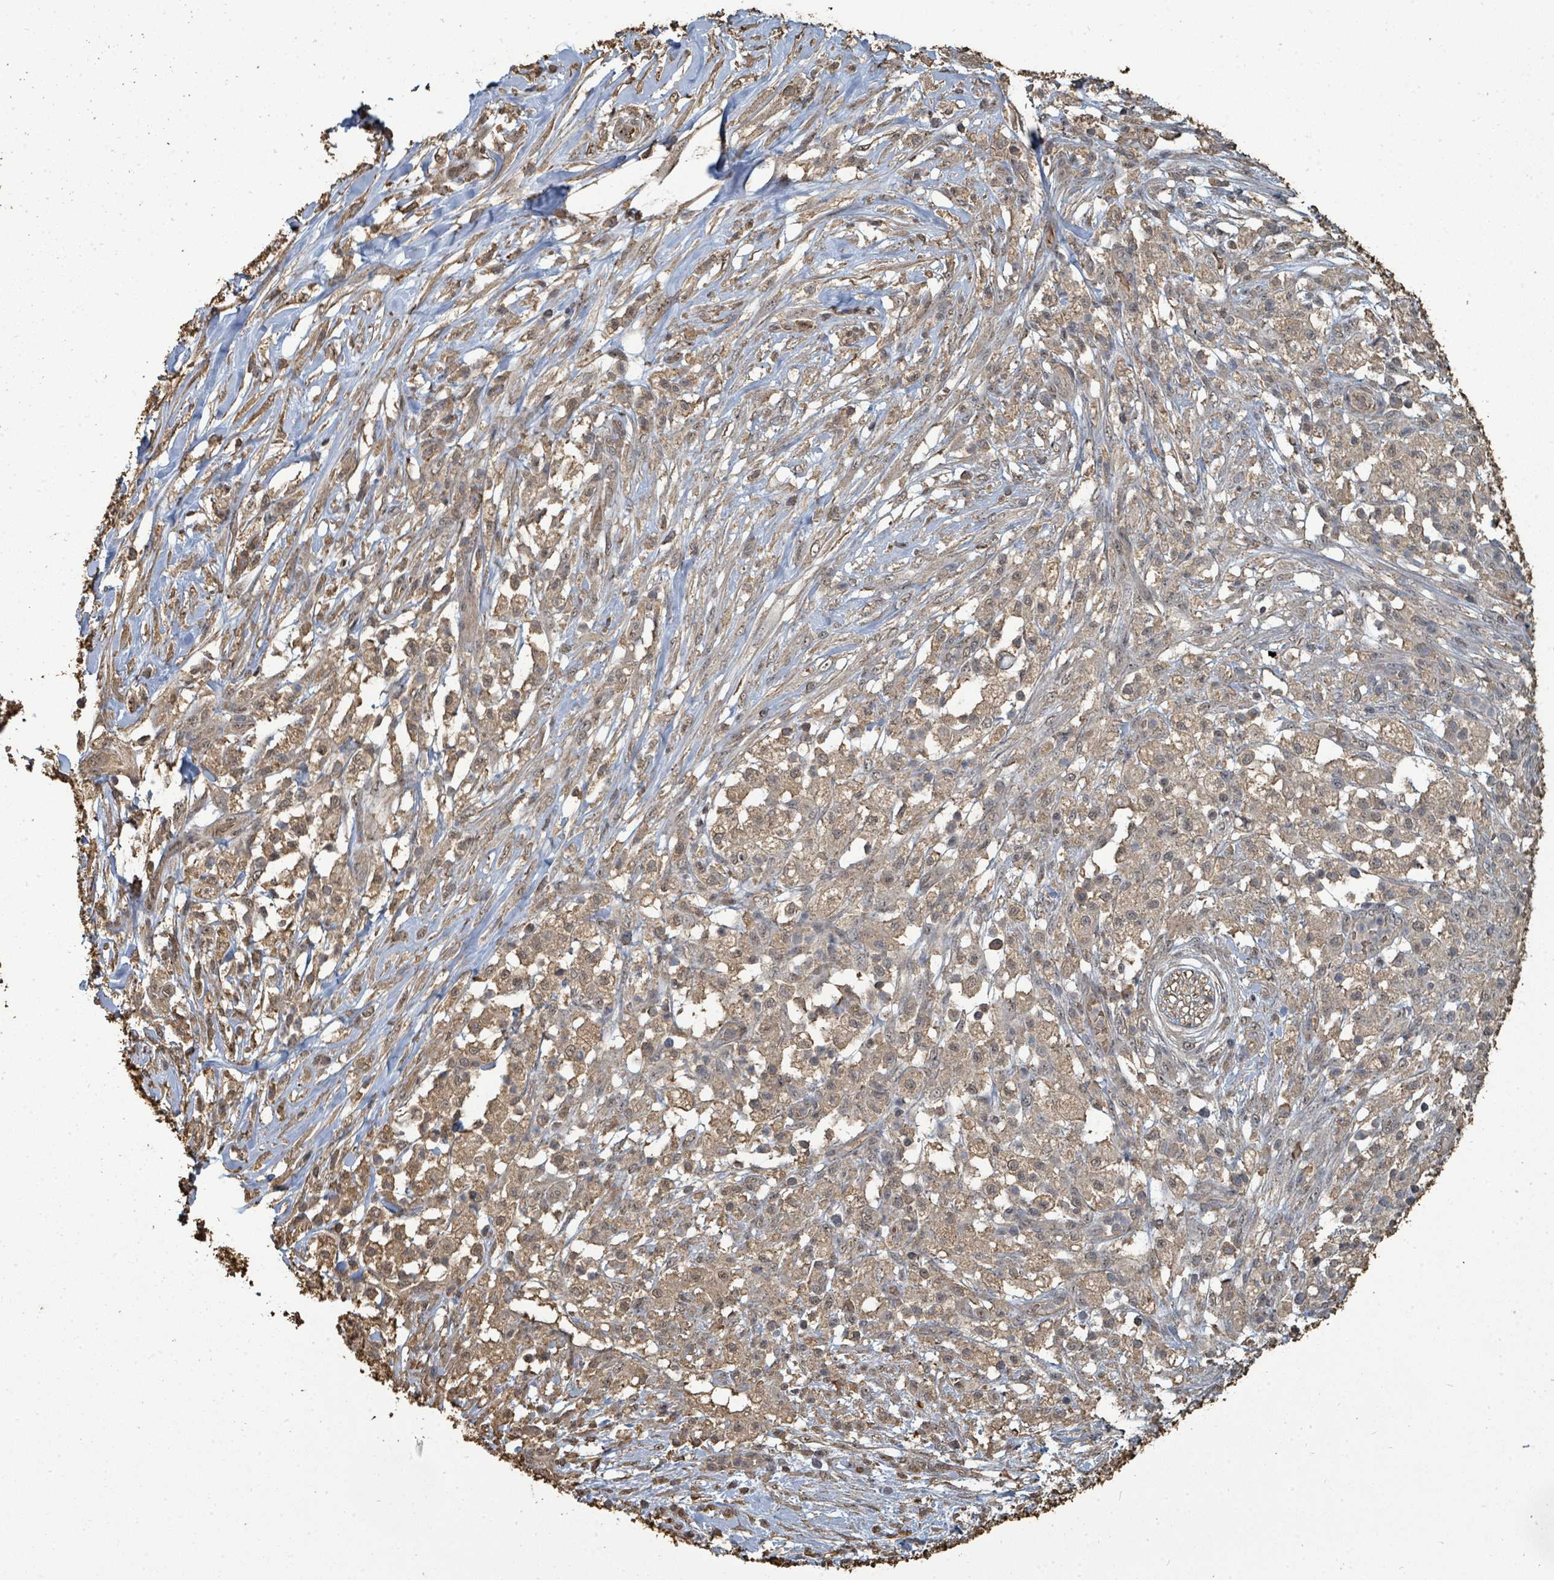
{"staining": {"intensity": "weak", "quantity": ">75%", "location": "cytoplasmic/membranous,nuclear"}, "tissue": "pancreatic cancer", "cell_type": "Tumor cells", "image_type": "cancer", "snomed": [{"axis": "morphology", "description": "Adenocarcinoma, NOS"}, {"axis": "topography", "description": "Pancreas"}], "caption": "The immunohistochemical stain labels weak cytoplasmic/membranous and nuclear staining in tumor cells of pancreatic cancer tissue.", "gene": "C6orf52", "patient": {"sex": "female", "age": 72}}